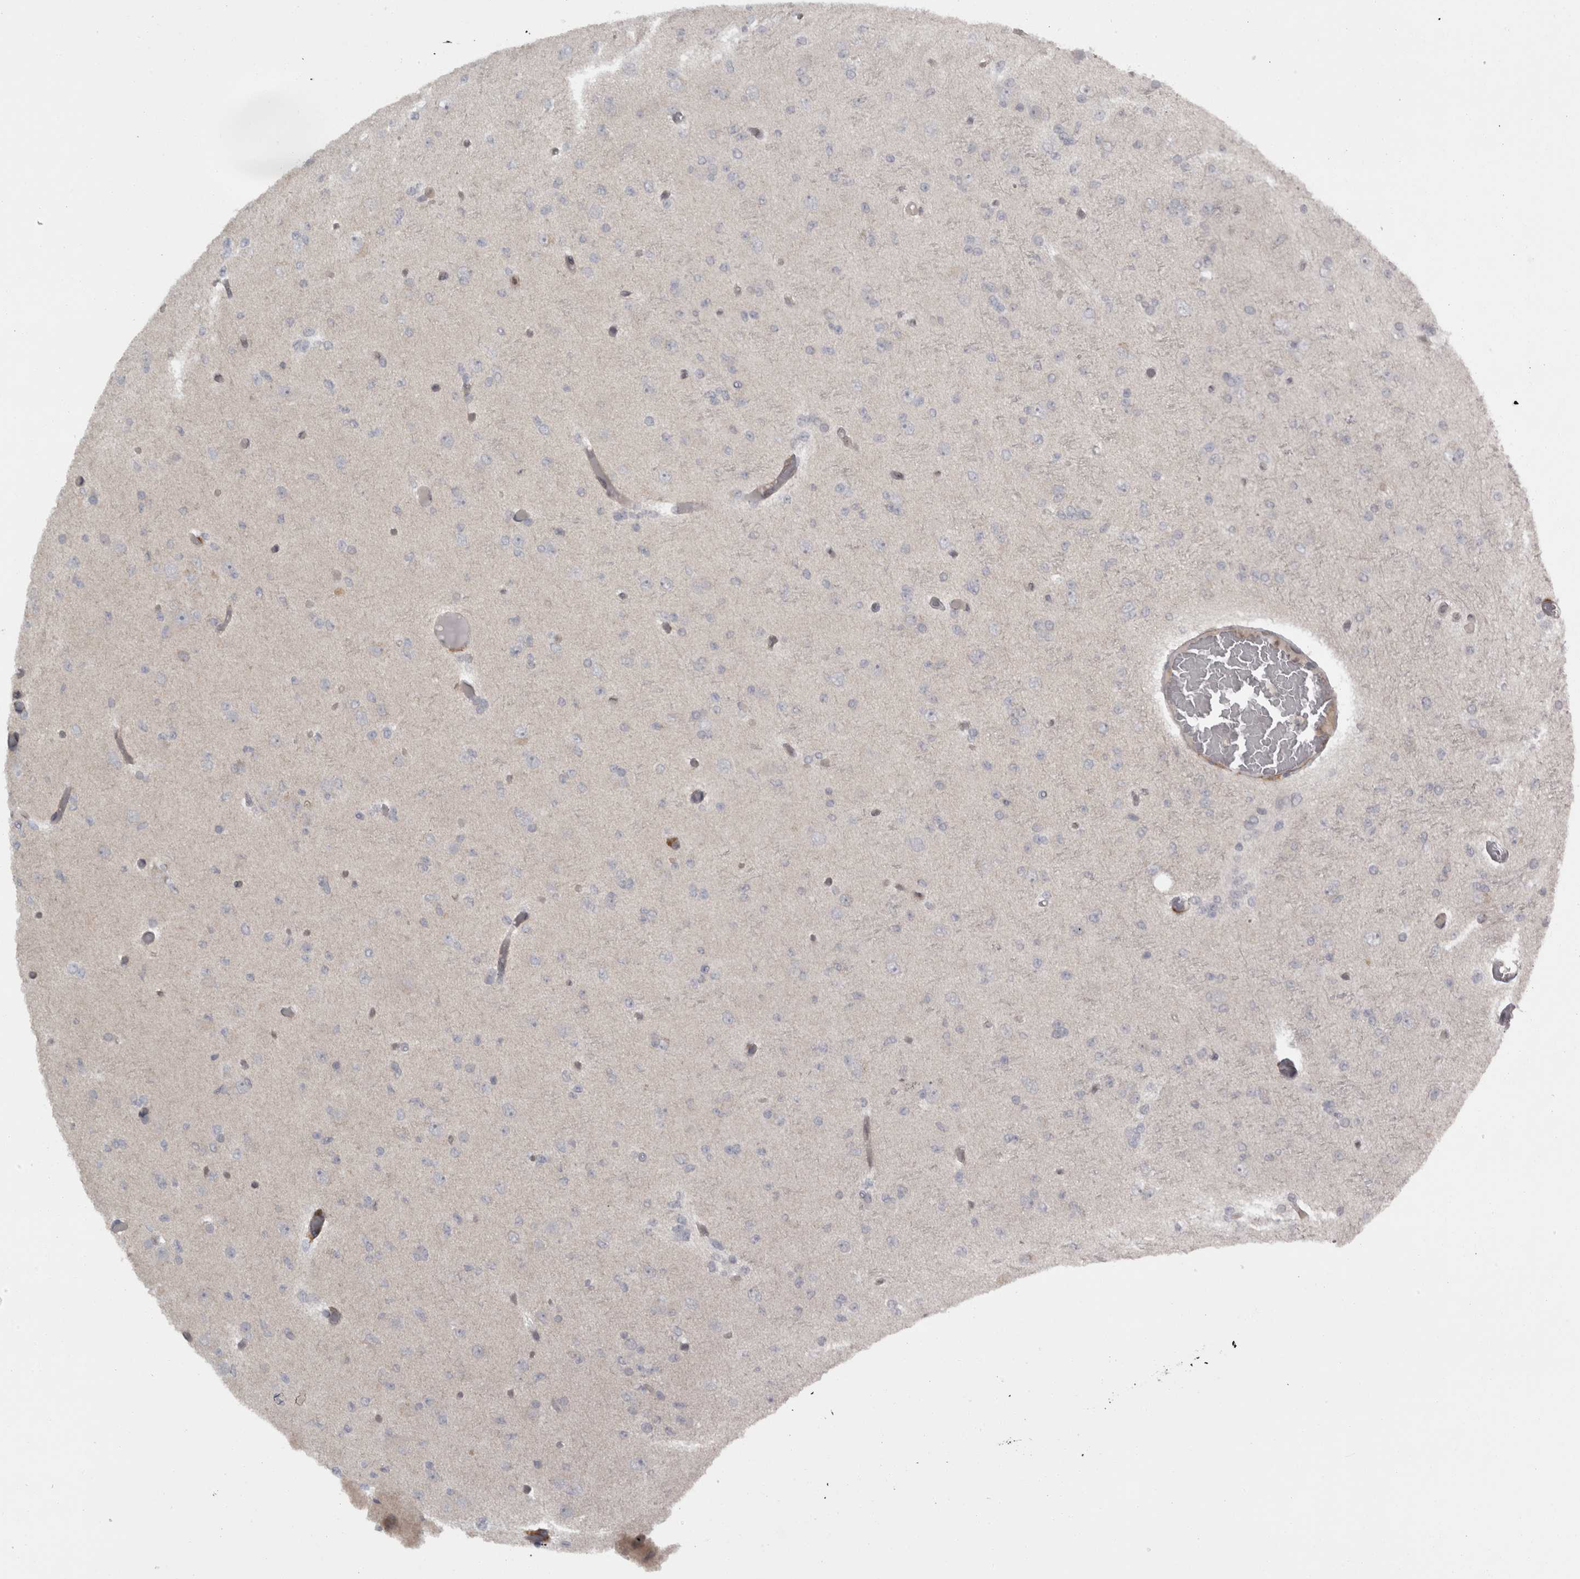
{"staining": {"intensity": "negative", "quantity": "none", "location": "none"}, "tissue": "glioma", "cell_type": "Tumor cells", "image_type": "cancer", "snomed": [{"axis": "morphology", "description": "Glioma, malignant, Low grade"}, {"axis": "topography", "description": "Brain"}], "caption": "The image displays no significant staining in tumor cells of glioma.", "gene": "SLCO5A1", "patient": {"sex": "female", "age": 22}}